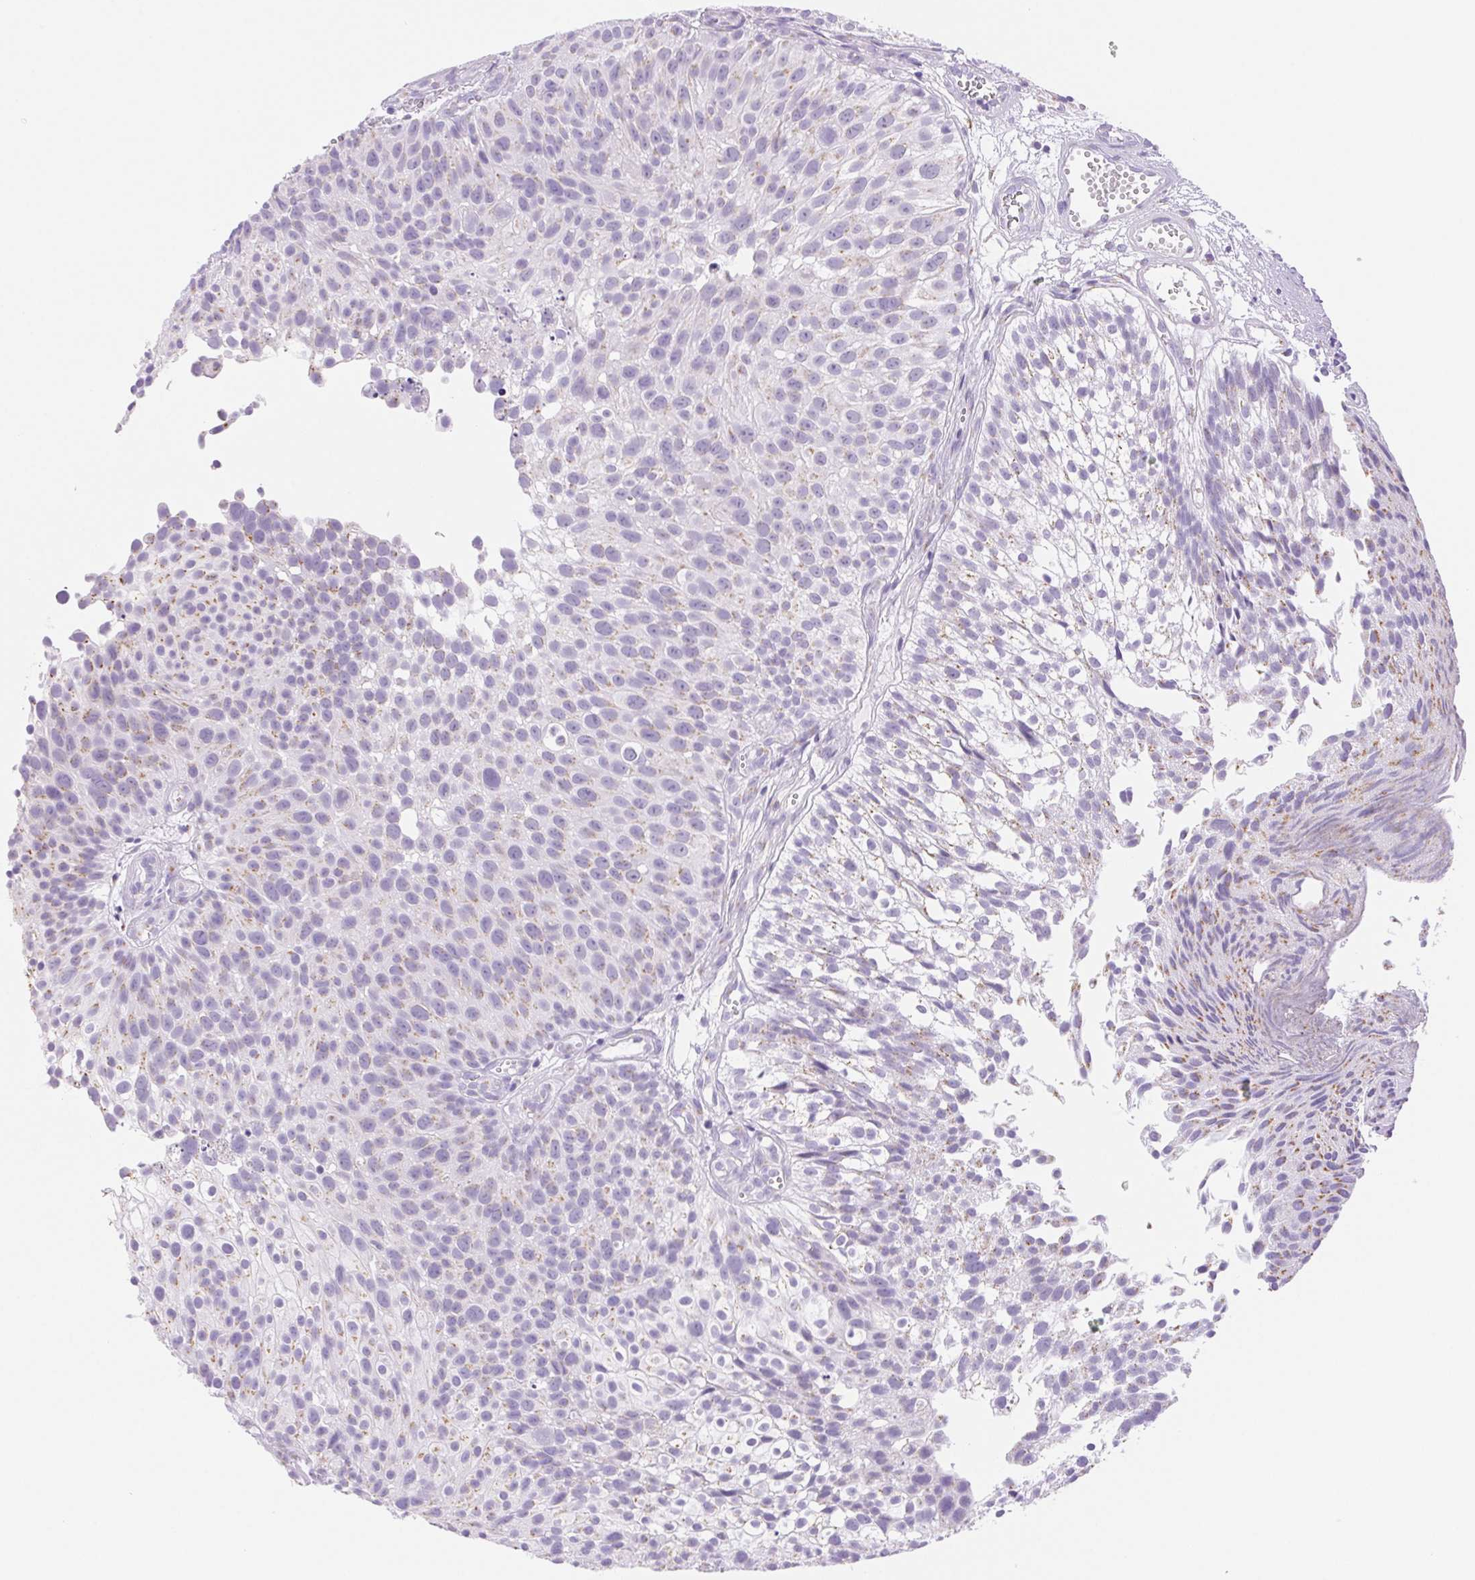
{"staining": {"intensity": "weak", "quantity": "<25%", "location": "cytoplasmic/membranous"}, "tissue": "urothelial cancer", "cell_type": "Tumor cells", "image_type": "cancer", "snomed": [{"axis": "morphology", "description": "Urothelial carcinoma, Low grade"}, {"axis": "topography", "description": "Urinary bladder"}], "caption": "Protein analysis of urothelial carcinoma (low-grade) shows no significant positivity in tumor cells. (Immunohistochemistry (ihc), brightfield microscopy, high magnification).", "gene": "SERPINB3", "patient": {"sex": "male", "age": 70}}